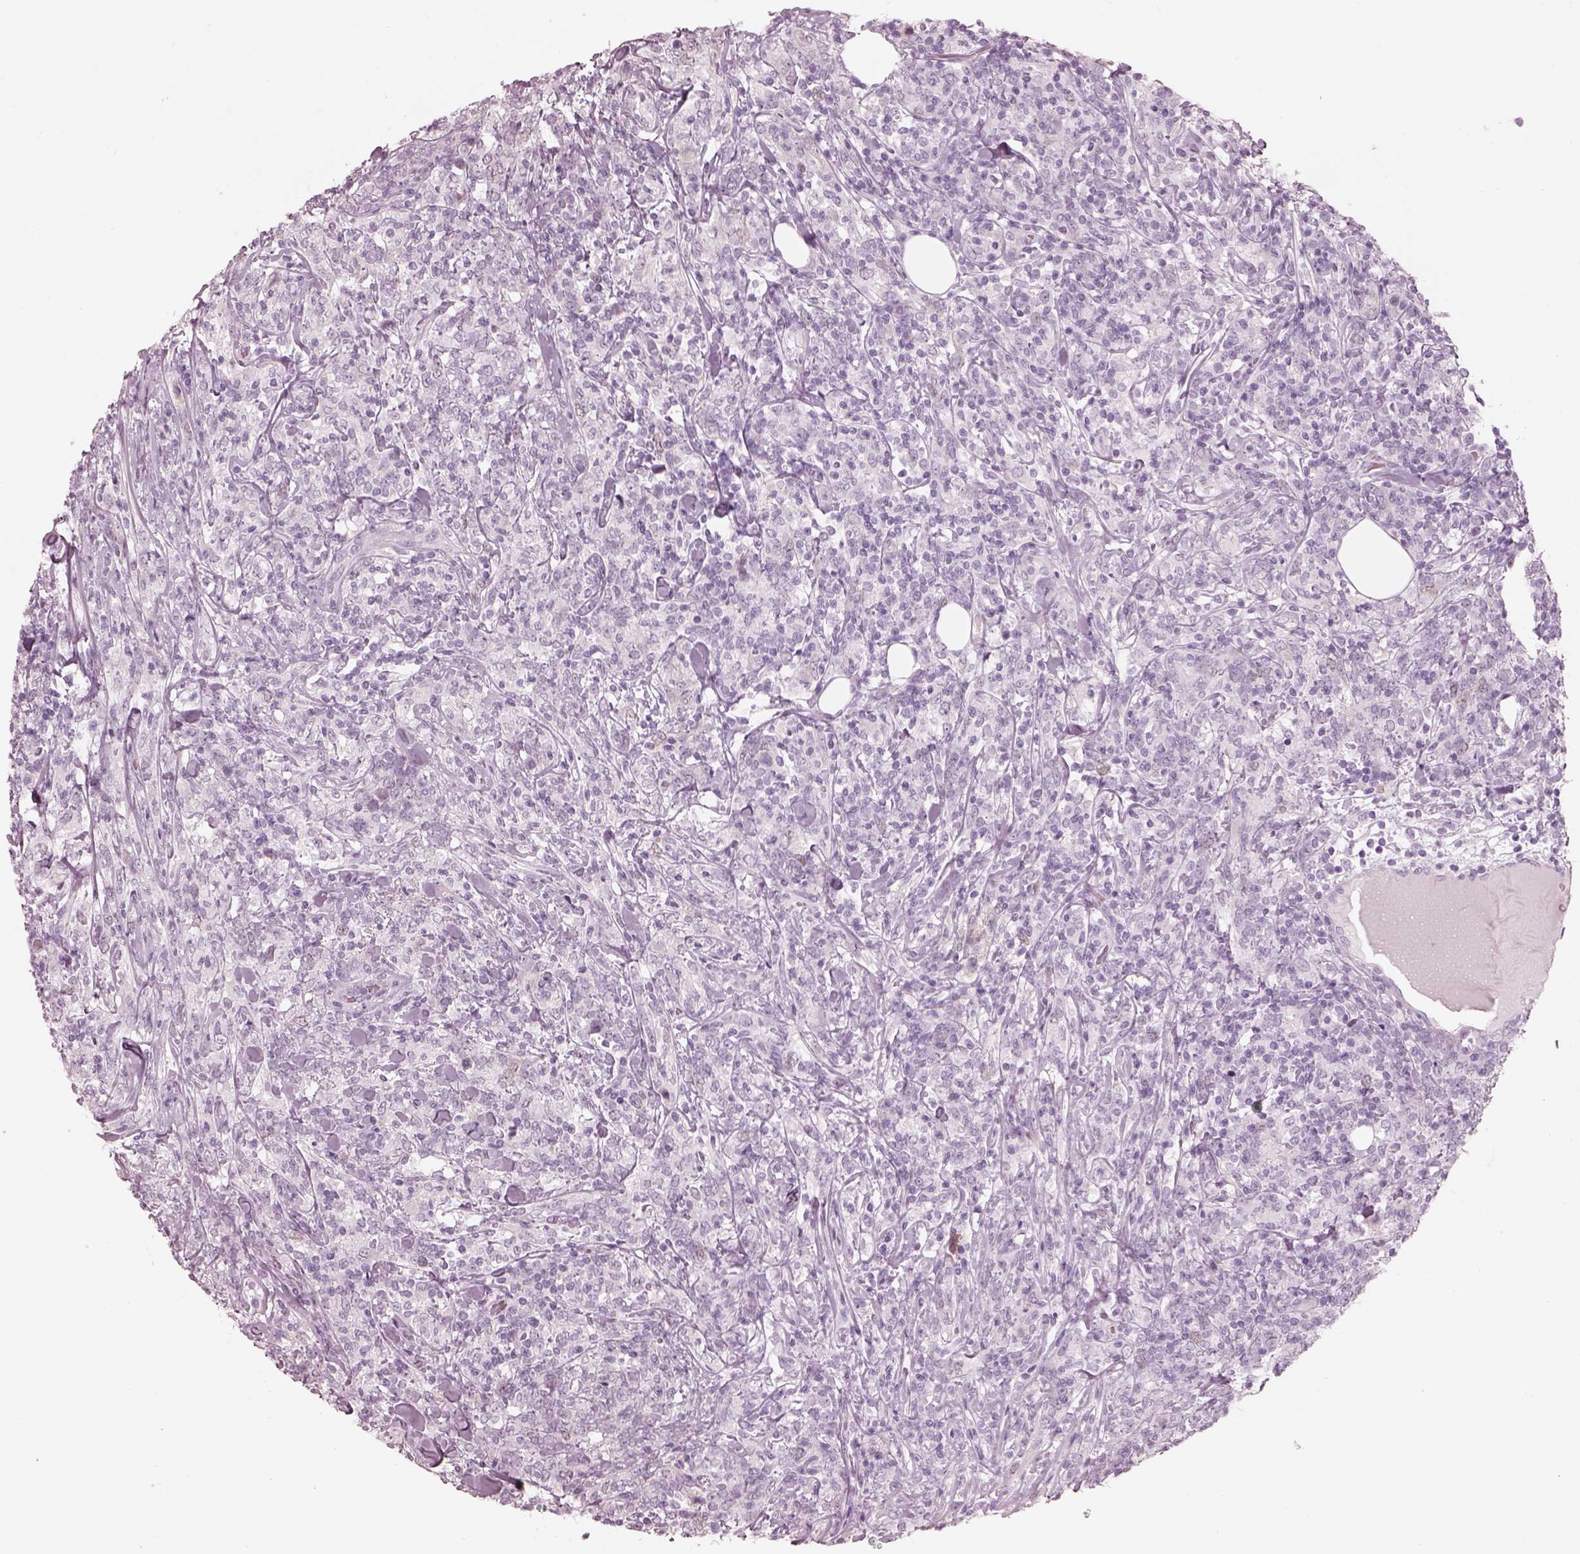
{"staining": {"intensity": "negative", "quantity": "none", "location": "none"}, "tissue": "lymphoma", "cell_type": "Tumor cells", "image_type": "cancer", "snomed": [{"axis": "morphology", "description": "Malignant lymphoma, non-Hodgkin's type, High grade"}, {"axis": "topography", "description": "Lymph node"}], "caption": "High magnification brightfield microscopy of lymphoma stained with DAB (brown) and counterstained with hematoxylin (blue): tumor cells show no significant staining.", "gene": "KRTAP24-1", "patient": {"sex": "female", "age": 84}}